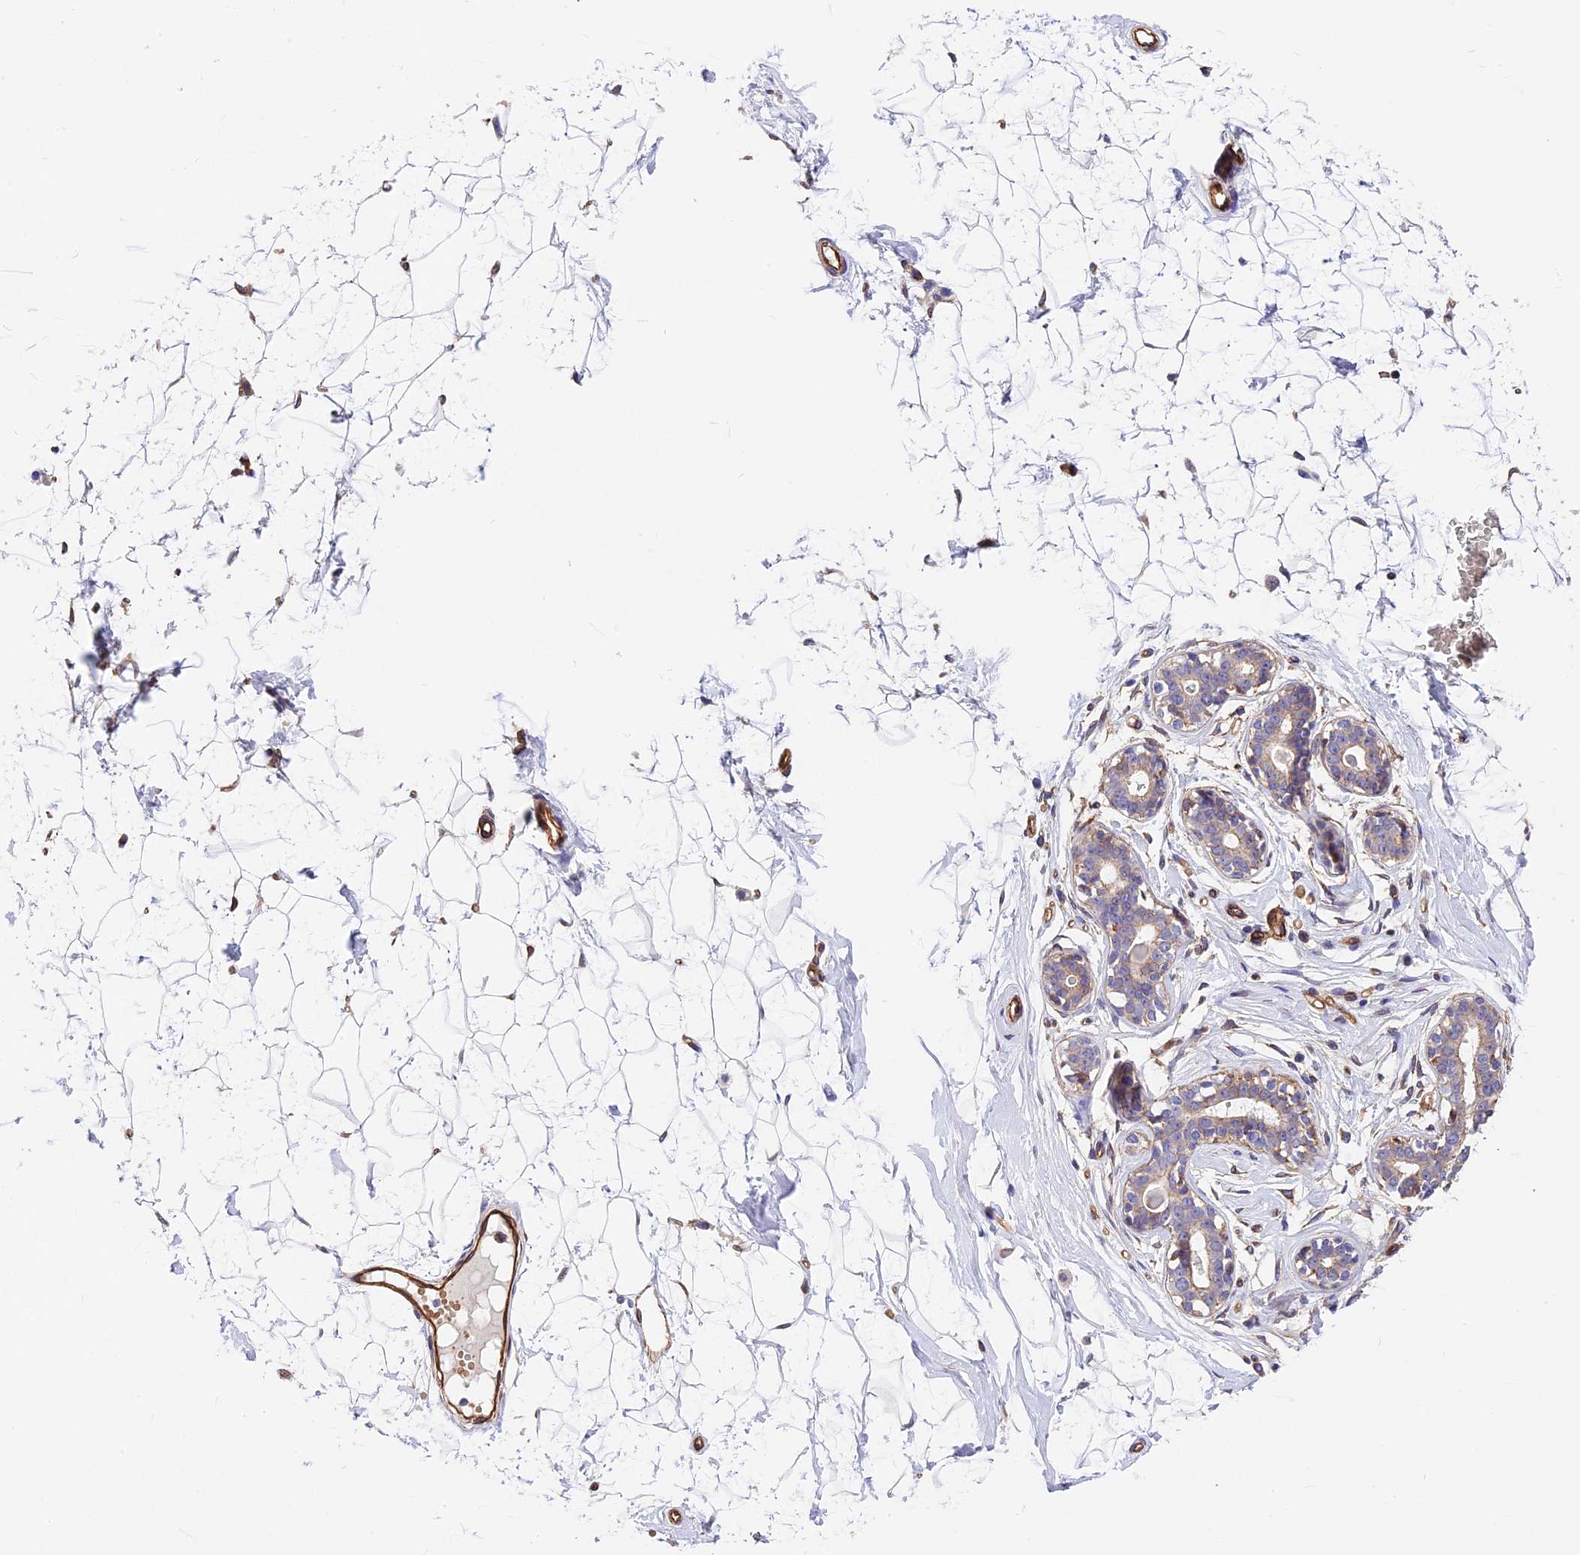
{"staining": {"intensity": "negative", "quantity": "none", "location": "none"}, "tissue": "breast", "cell_type": "Adipocytes", "image_type": "normal", "snomed": [{"axis": "morphology", "description": "Normal tissue, NOS"}, {"axis": "morphology", "description": "Adenoma, NOS"}, {"axis": "topography", "description": "Breast"}], "caption": "An image of breast stained for a protein exhibits no brown staining in adipocytes. (DAB IHC with hematoxylin counter stain).", "gene": "MED20", "patient": {"sex": "female", "age": 23}}